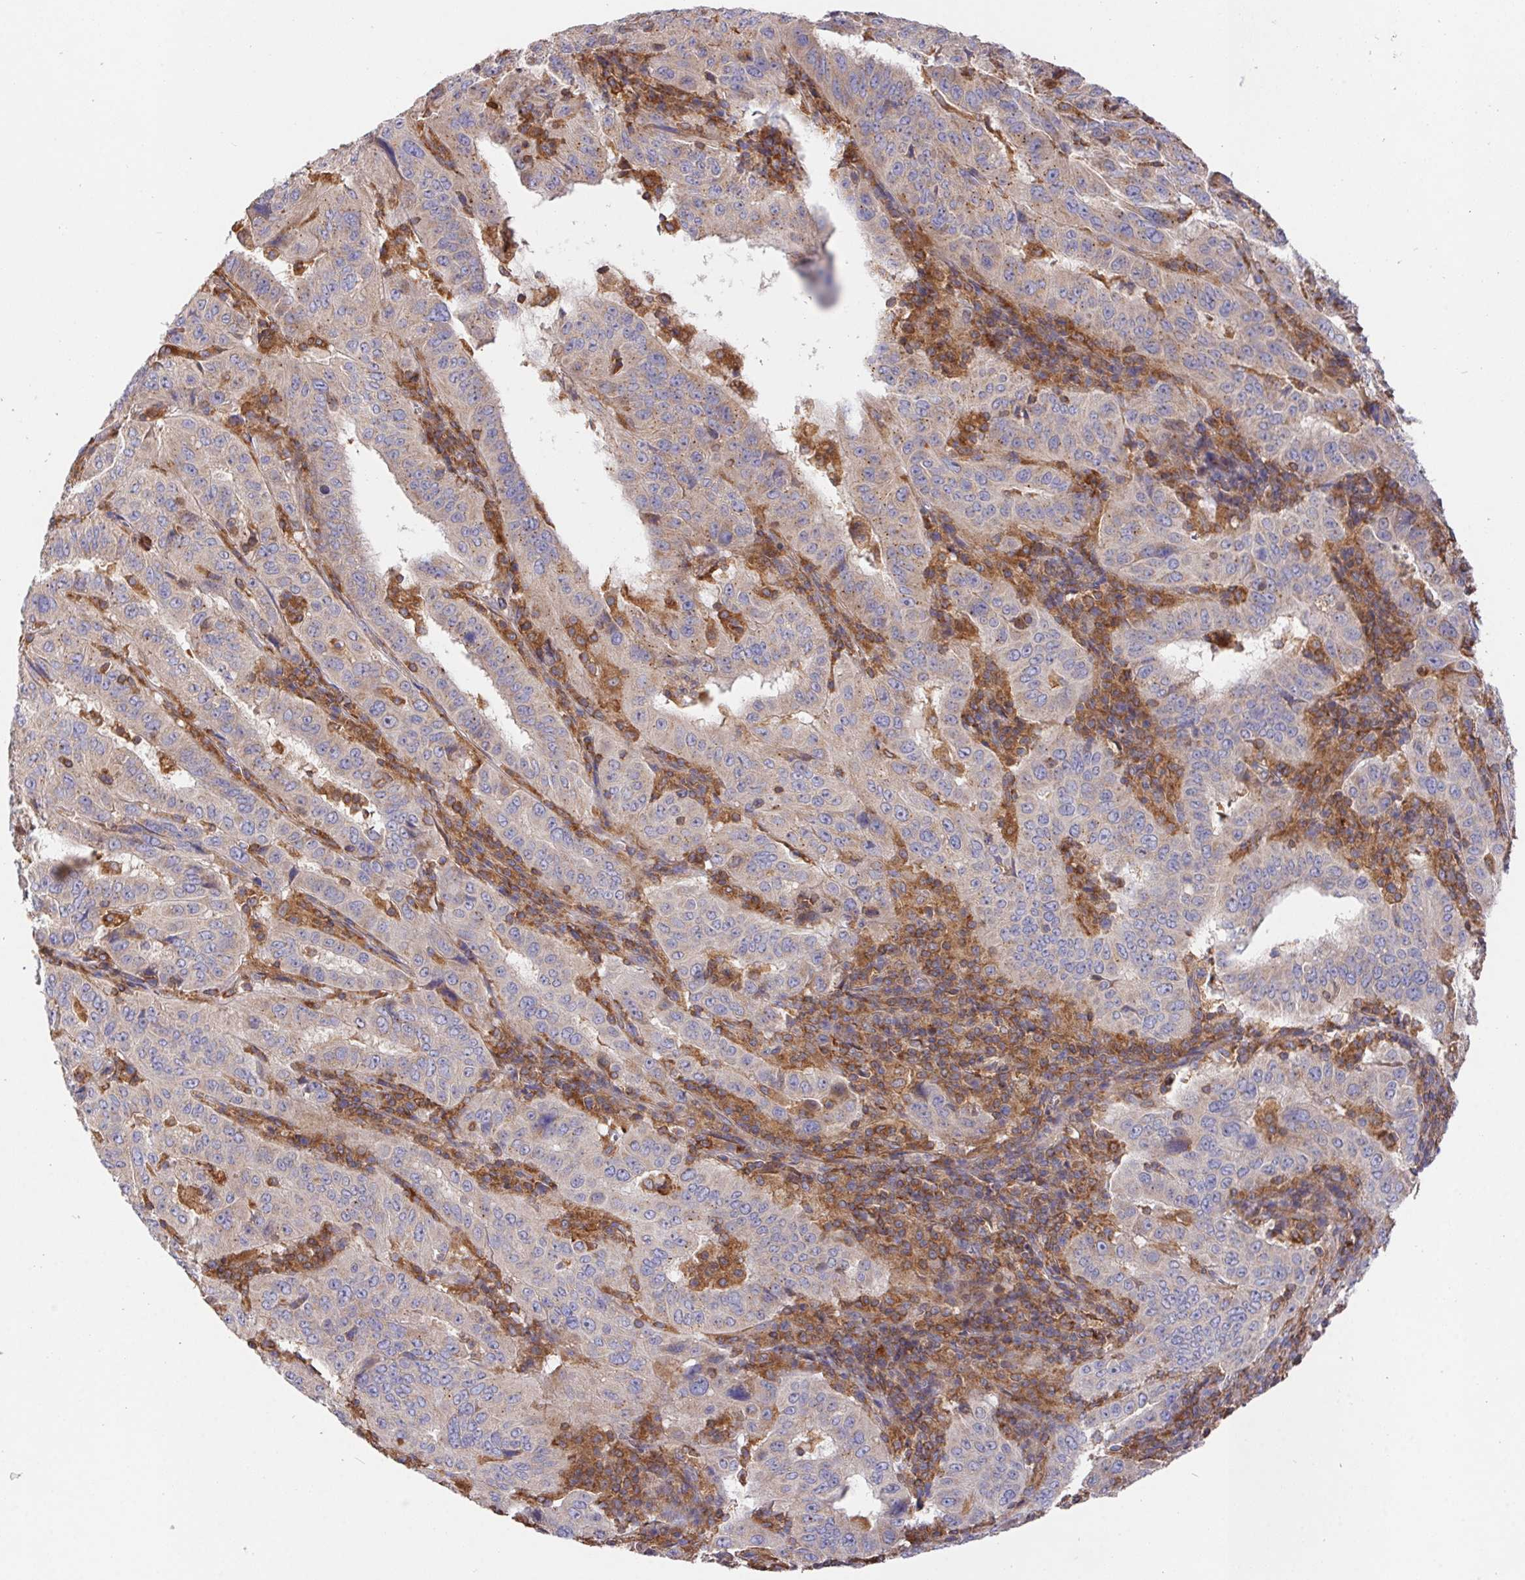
{"staining": {"intensity": "negative", "quantity": "none", "location": "none"}, "tissue": "pancreatic cancer", "cell_type": "Tumor cells", "image_type": "cancer", "snomed": [{"axis": "morphology", "description": "Adenocarcinoma, NOS"}, {"axis": "topography", "description": "Pancreas"}], "caption": "Immunohistochemistry of pancreatic cancer (adenocarcinoma) reveals no staining in tumor cells. (DAB immunohistochemistry (IHC) with hematoxylin counter stain).", "gene": "FAM241A", "patient": {"sex": "male", "age": 63}}